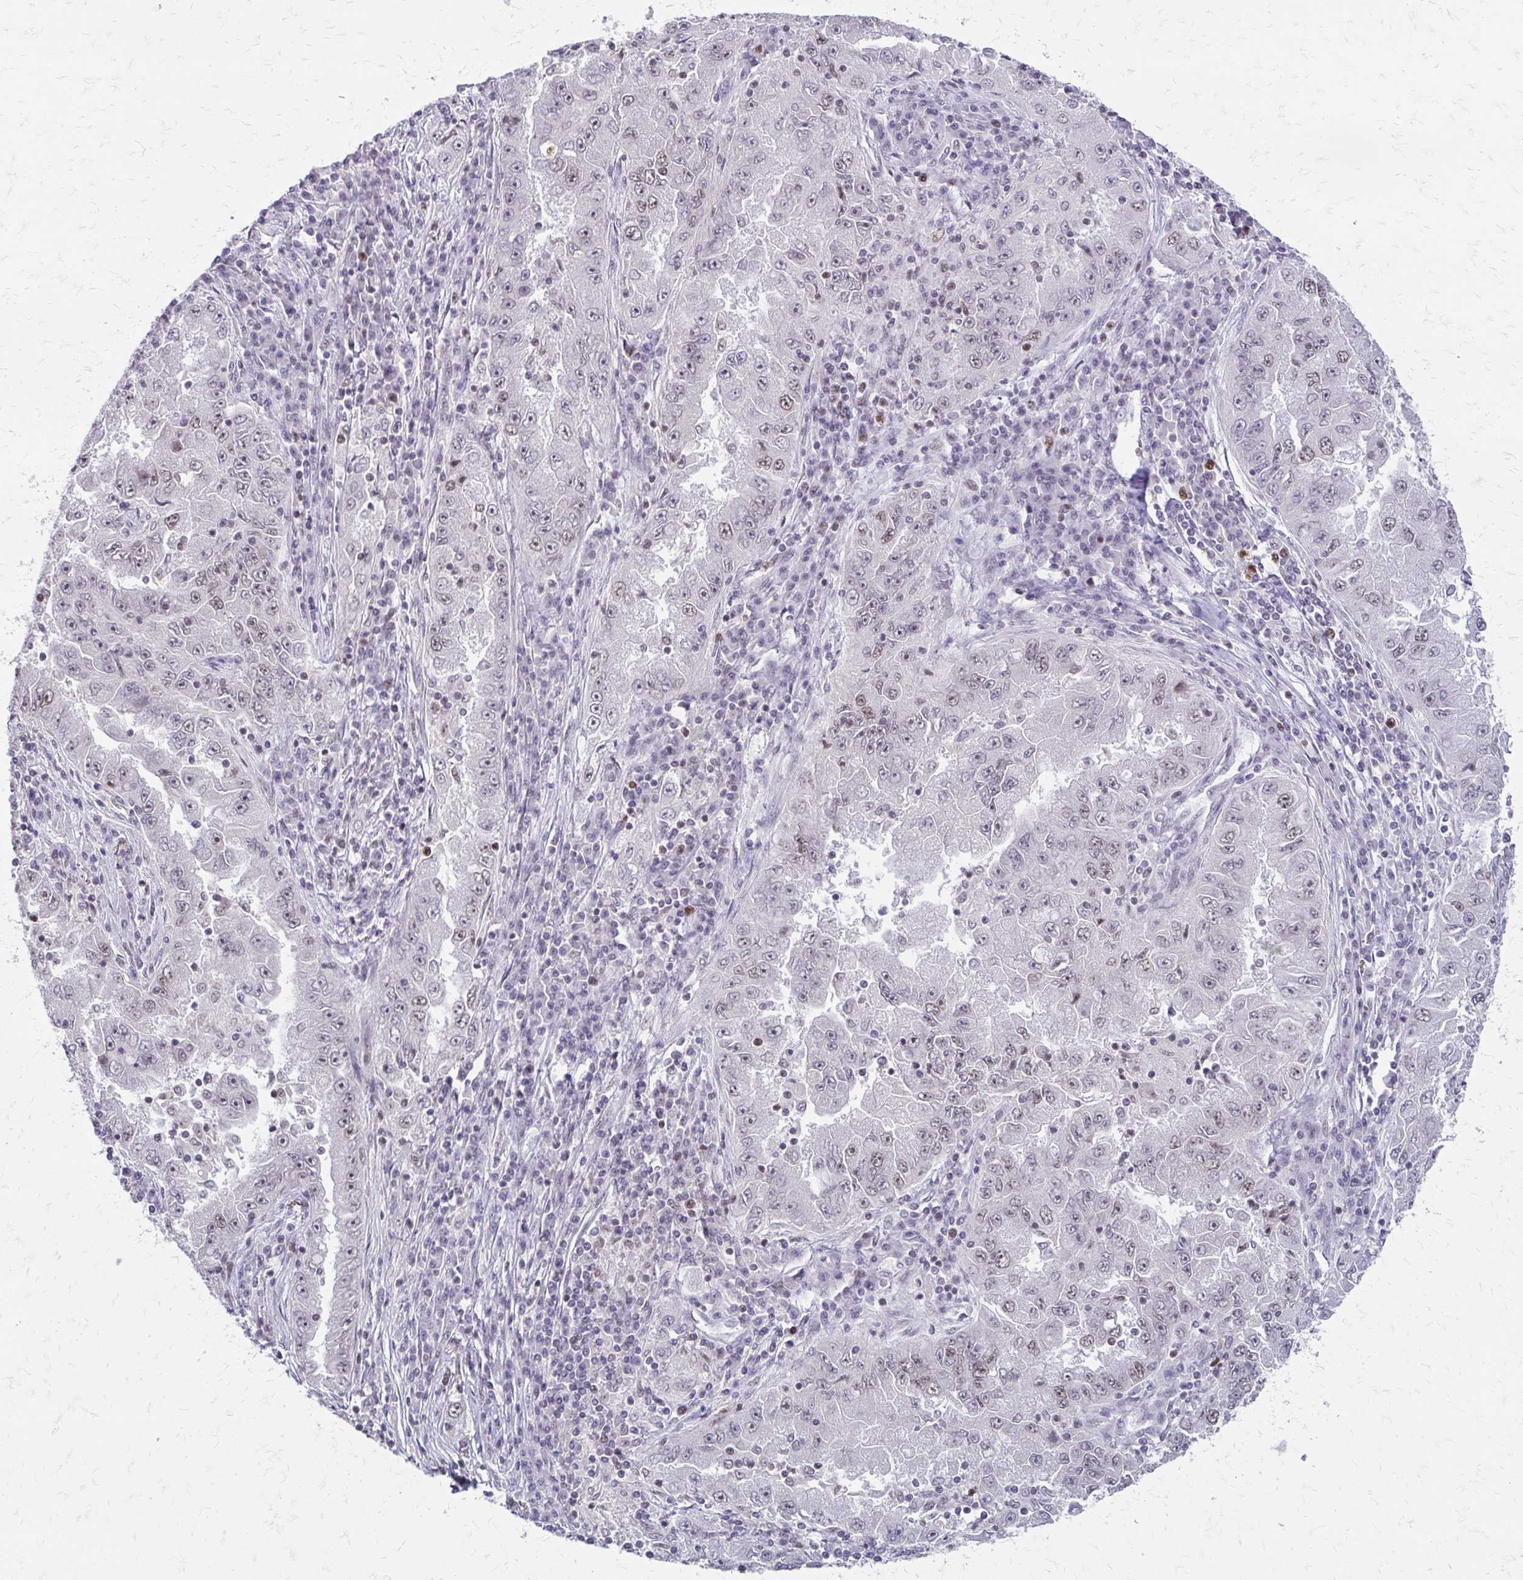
{"staining": {"intensity": "weak", "quantity": "25%-75%", "location": "nuclear"}, "tissue": "lung cancer", "cell_type": "Tumor cells", "image_type": "cancer", "snomed": [{"axis": "morphology", "description": "Adenocarcinoma, NOS"}, {"axis": "morphology", "description": "Adenocarcinoma primary or metastatic"}, {"axis": "topography", "description": "Lung"}], "caption": "This micrograph demonstrates lung adenocarcinoma primary or metastatic stained with immunohistochemistry to label a protein in brown. The nuclear of tumor cells show weak positivity for the protein. Nuclei are counter-stained blue.", "gene": "EED", "patient": {"sex": "male", "age": 74}}